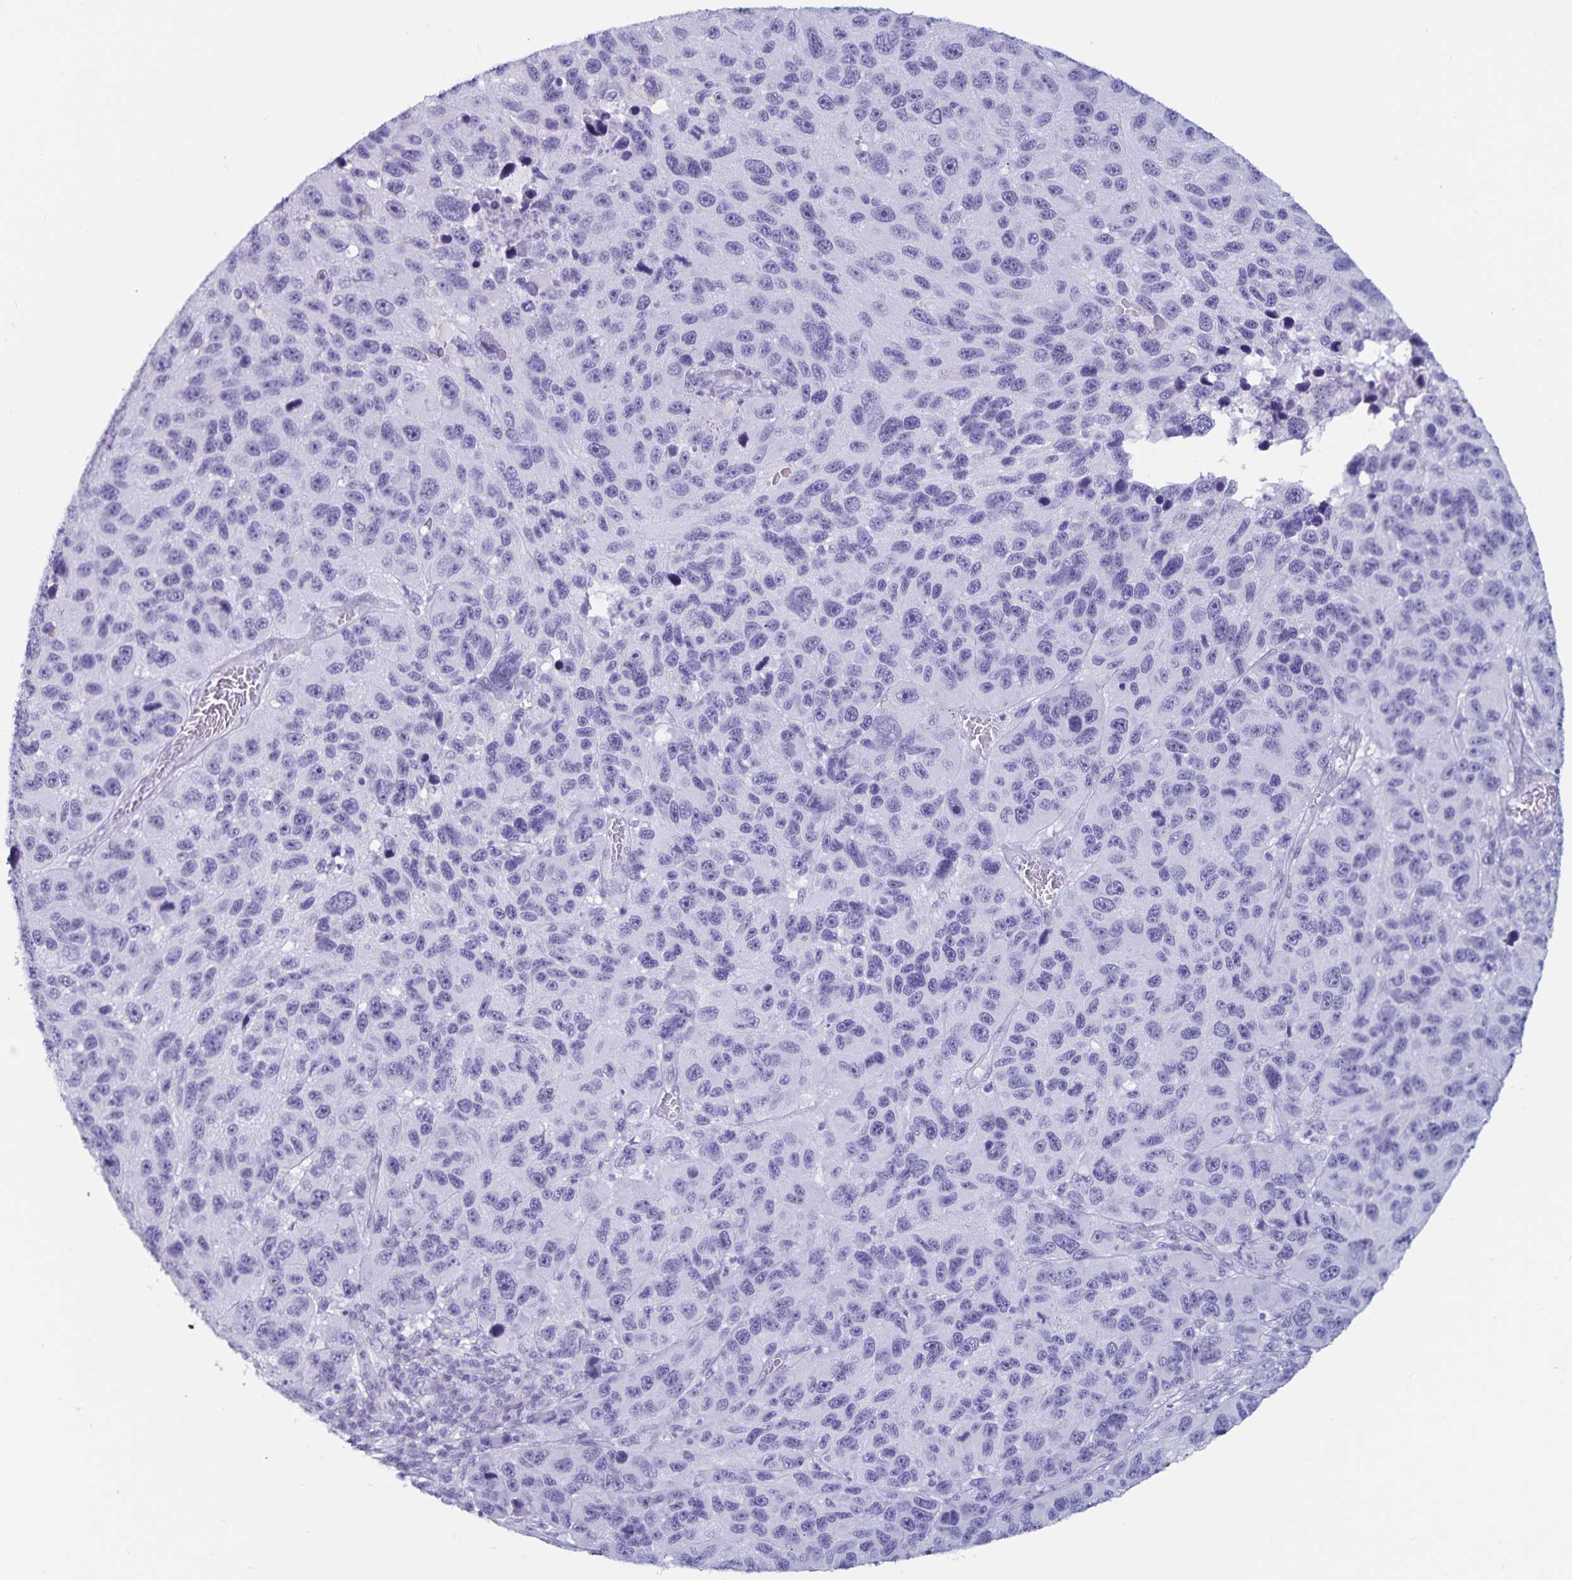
{"staining": {"intensity": "negative", "quantity": "none", "location": "none"}, "tissue": "melanoma", "cell_type": "Tumor cells", "image_type": "cancer", "snomed": [{"axis": "morphology", "description": "Malignant melanoma, NOS"}, {"axis": "topography", "description": "Skin"}], "caption": "This is an IHC micrograph of human melanoma. There is no staining in tumor cells.", "gene": "GPR137", "patient": {"sex": "male", "age": 53}}